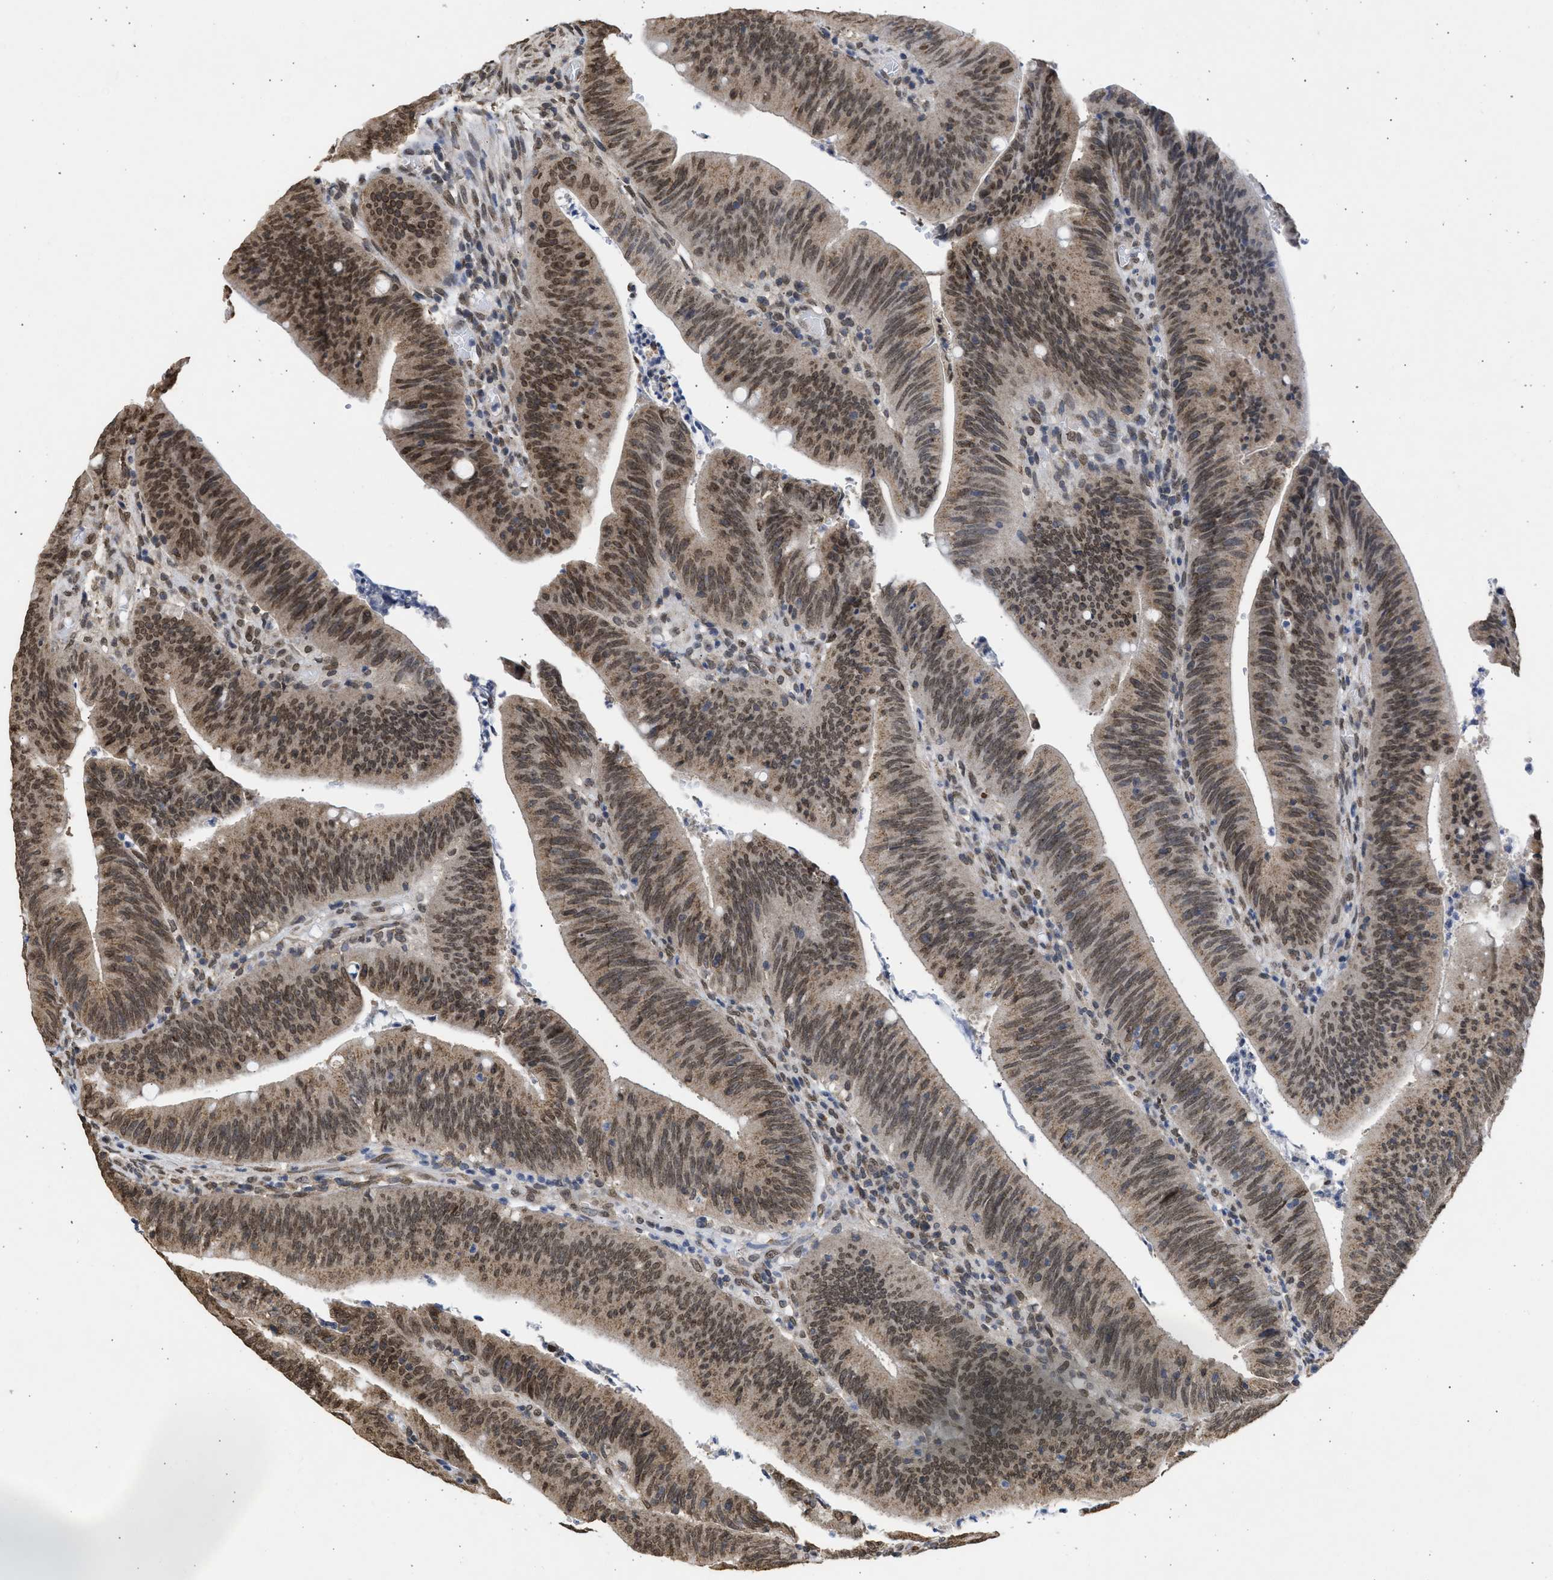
{"staining": {"intensity": "moderate", "quantity": ">75%", "location": "cytoplasmic/membranous,nuclear"}, "tissue": "colorectal cancer", "cell_type": "Tumor cells", "image_type": "cancer", "snomed": [{"axis": "morphology", "description": "Normal tissue, NOS"}, {"axis": "morphology", "description": "Adenocarcinoma, NOS"}, {"axis": "topography", "description": "Rectum"}], "caption": "Human colorectal cancer stained with a brown dye shows moderate cytoplasmic/membranous and nuclear positive staining in approximately >75% of tumor cells.", "gene": "NUP35", "patient": {"sex": "female", "age": 66}}